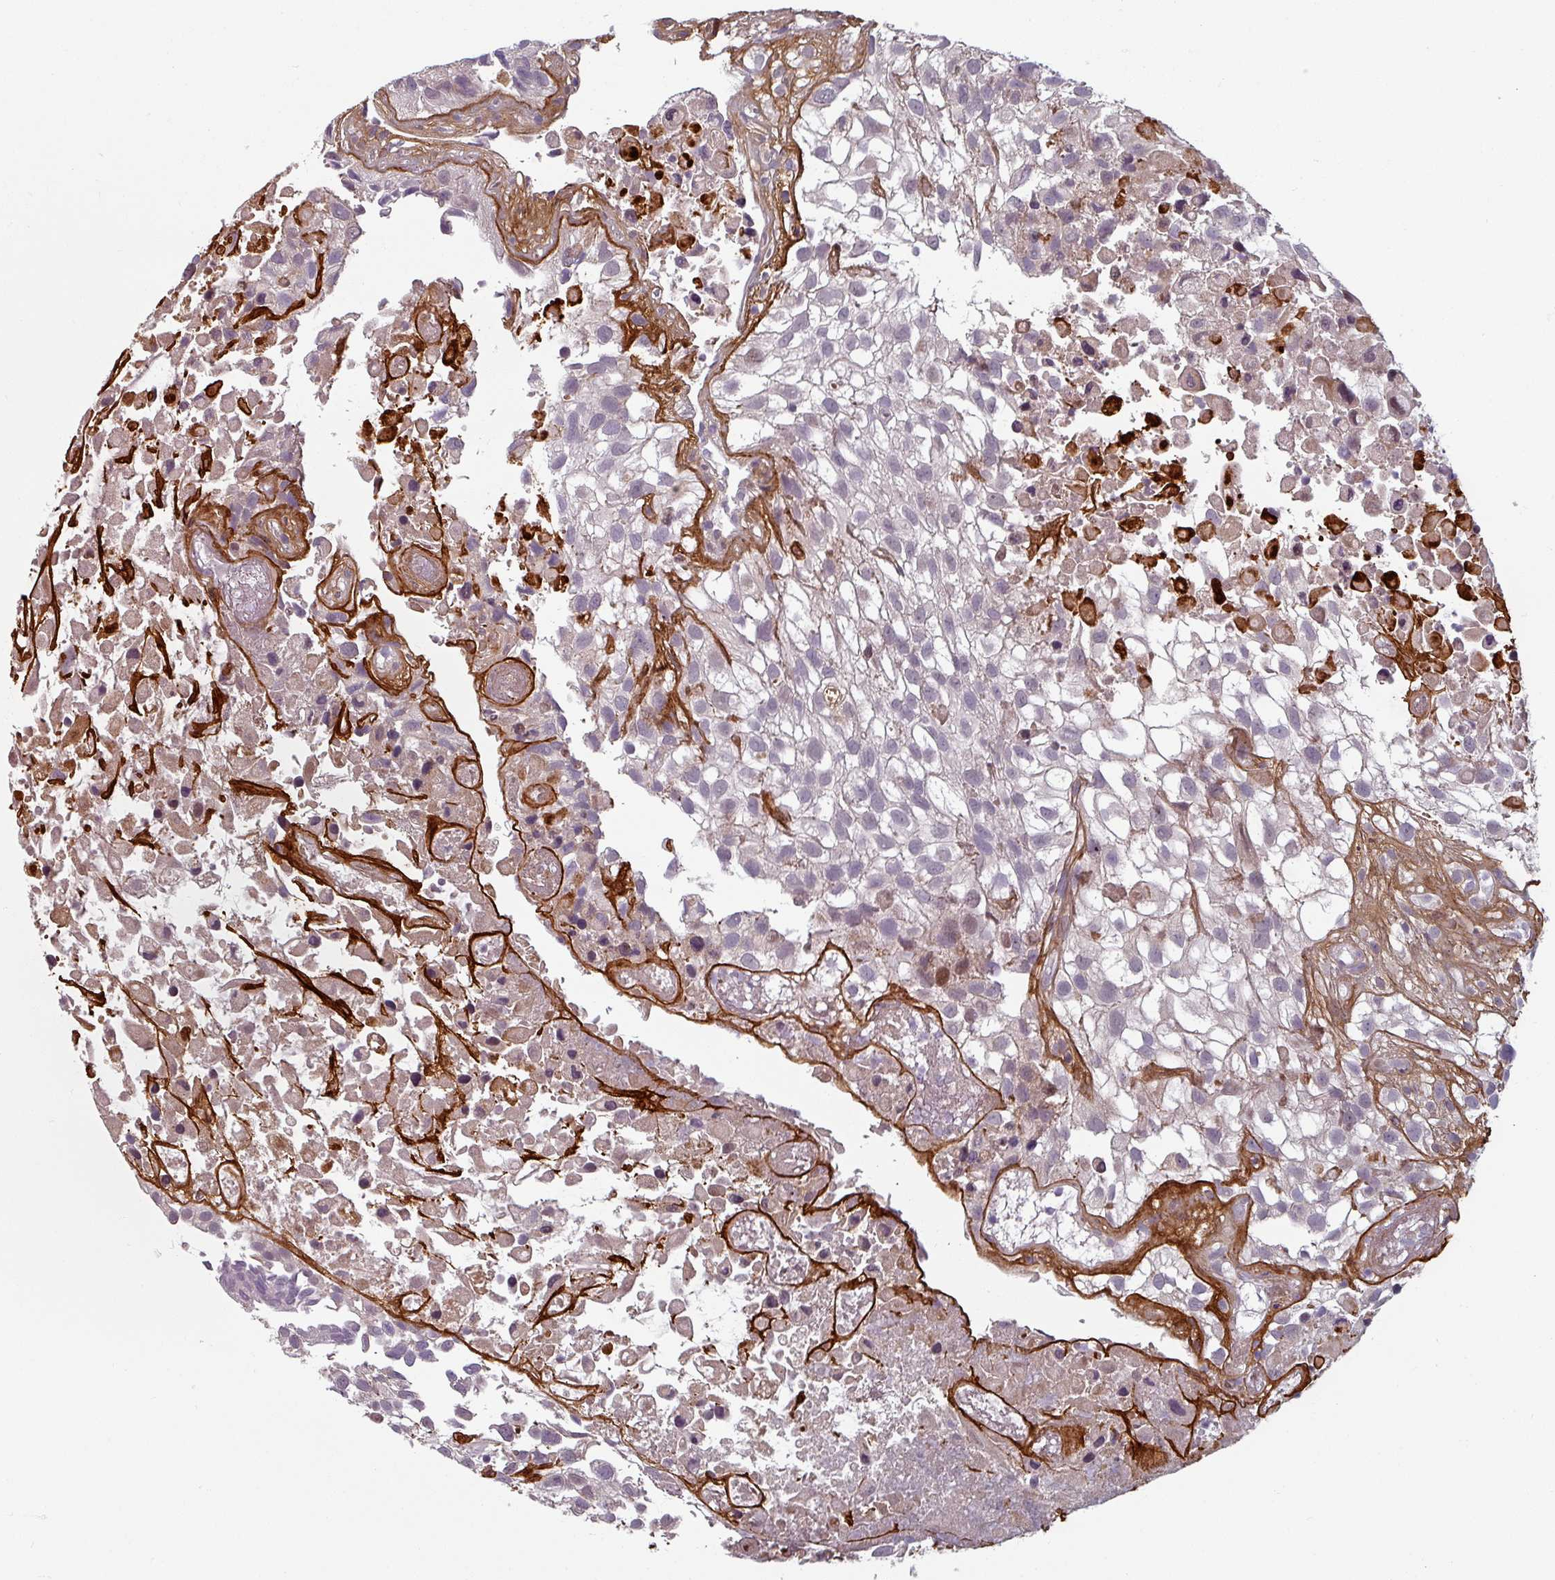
{"staining": {"intensity": "negative", "quantity": "none", "location": "none"}, "tissue": "urothelial cancer", "cell_type": "Tumor cells", "image_type": "cancer", "snomed": [{"axis": "morphology", "description": "Urothelial carcinoma, High grade"}, {"axis": "topography", "description": "Urinary bladder"}], "caption": "A high-resolution photomicrograph shows IHC staining of urothelial cancer, which demonstrates no significant staining in tumor cells.", "gene": "CYB5RL", "patient": {"sex": "male", "age": 56}}